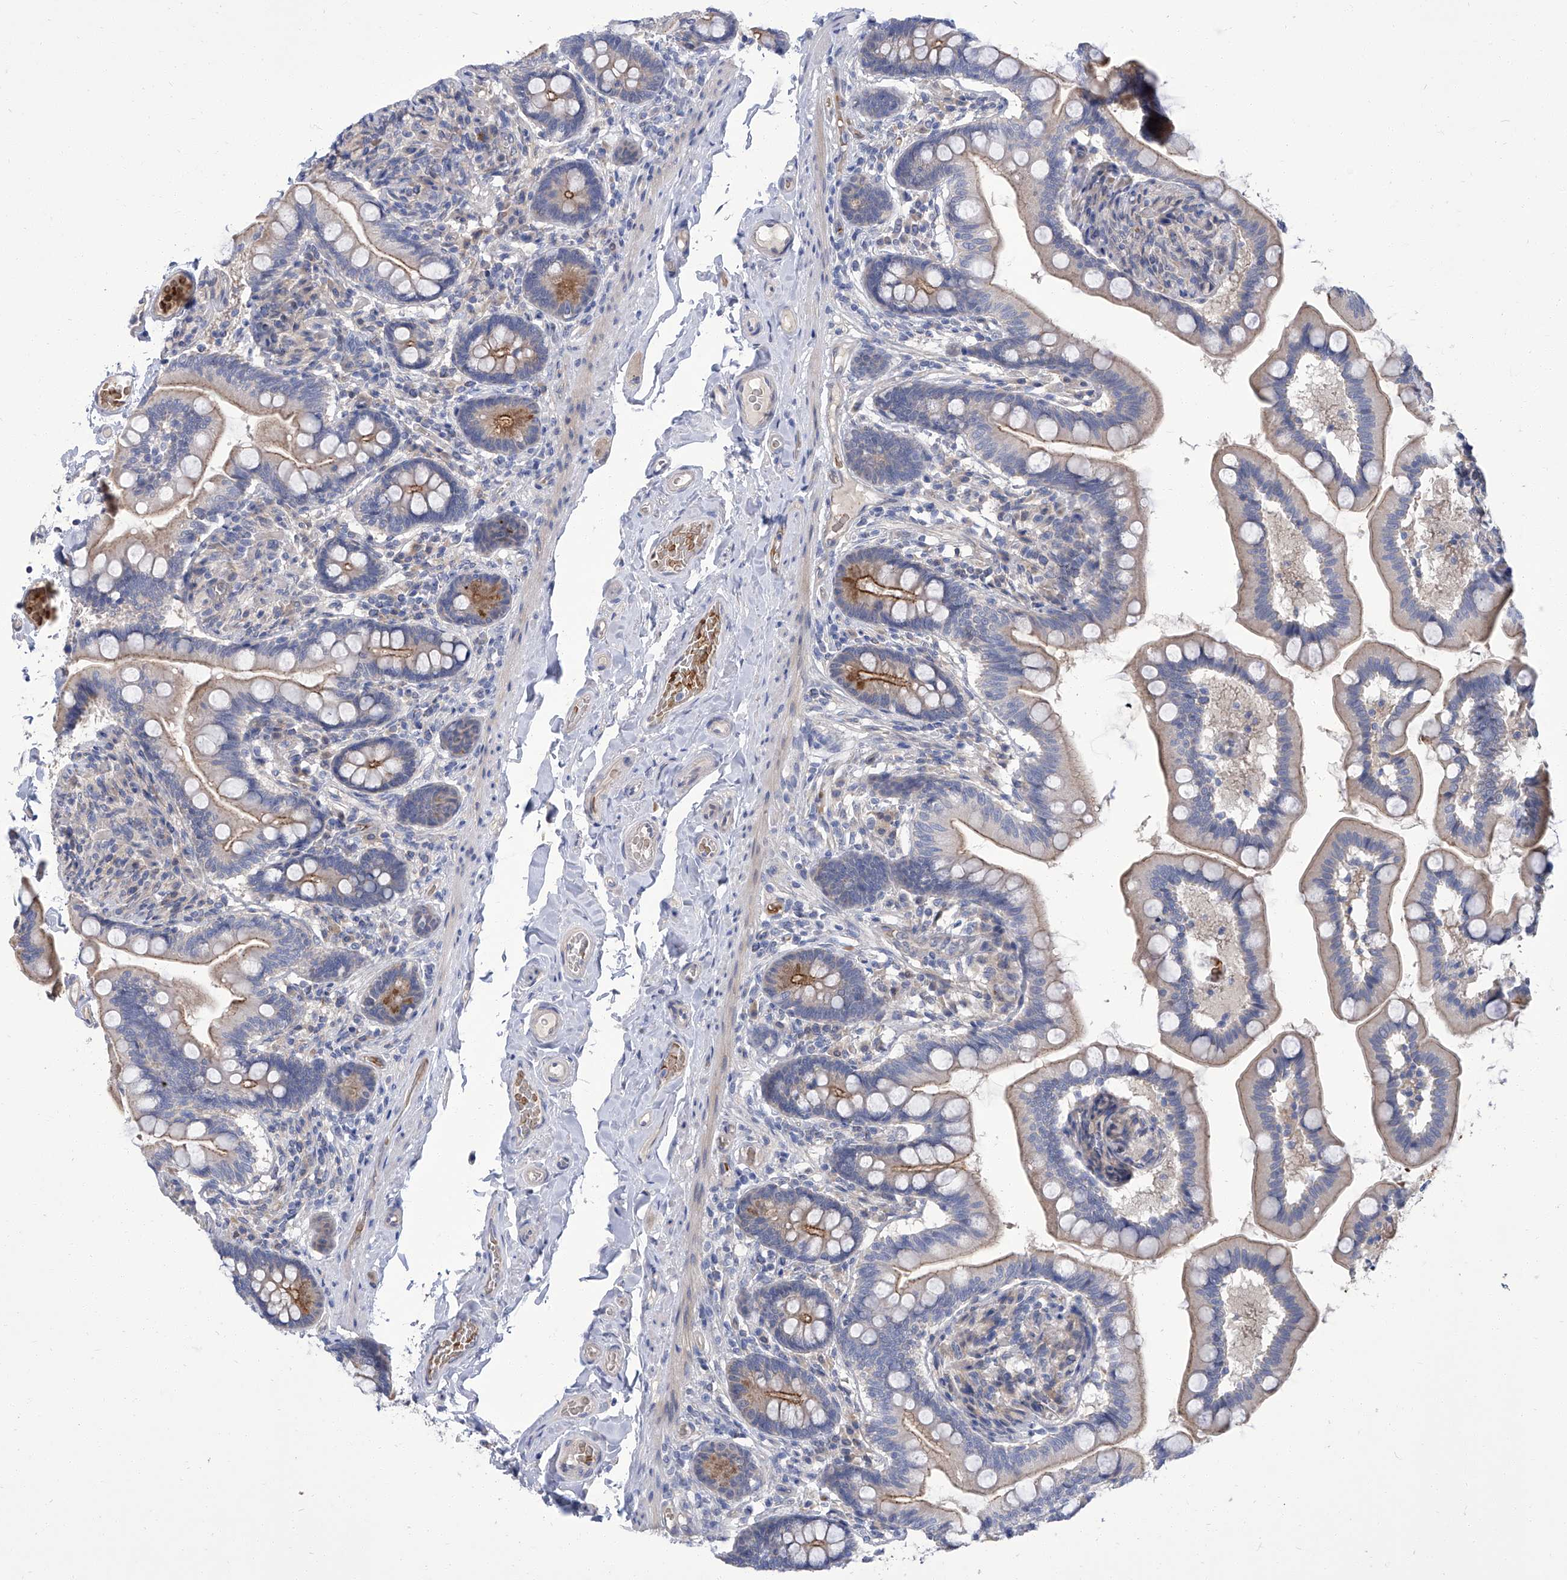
{"staining": {"intensity": "moderate", "quantity": "25%-75%", "location": "cytoplasmic/membranous"}, "tissue": "small intestine", "cell_type": "Glandular cells", "image_type": "normal", "snomed": [{"axis": "morphology", "description": "Normal tissue, NOS"}, {"axis": "topography", "description": "Small intestine"}], "caption": "The photomicrograph reveals a brown stain indicating the presence of a protein in the cytoplasmic/membranous of glandular cells in small intestine. (brown staining indicates protein expression, while blue staining denotes nuclei).", "gene": "PARD3", "patient": {"sex": "female", "age": 64}}